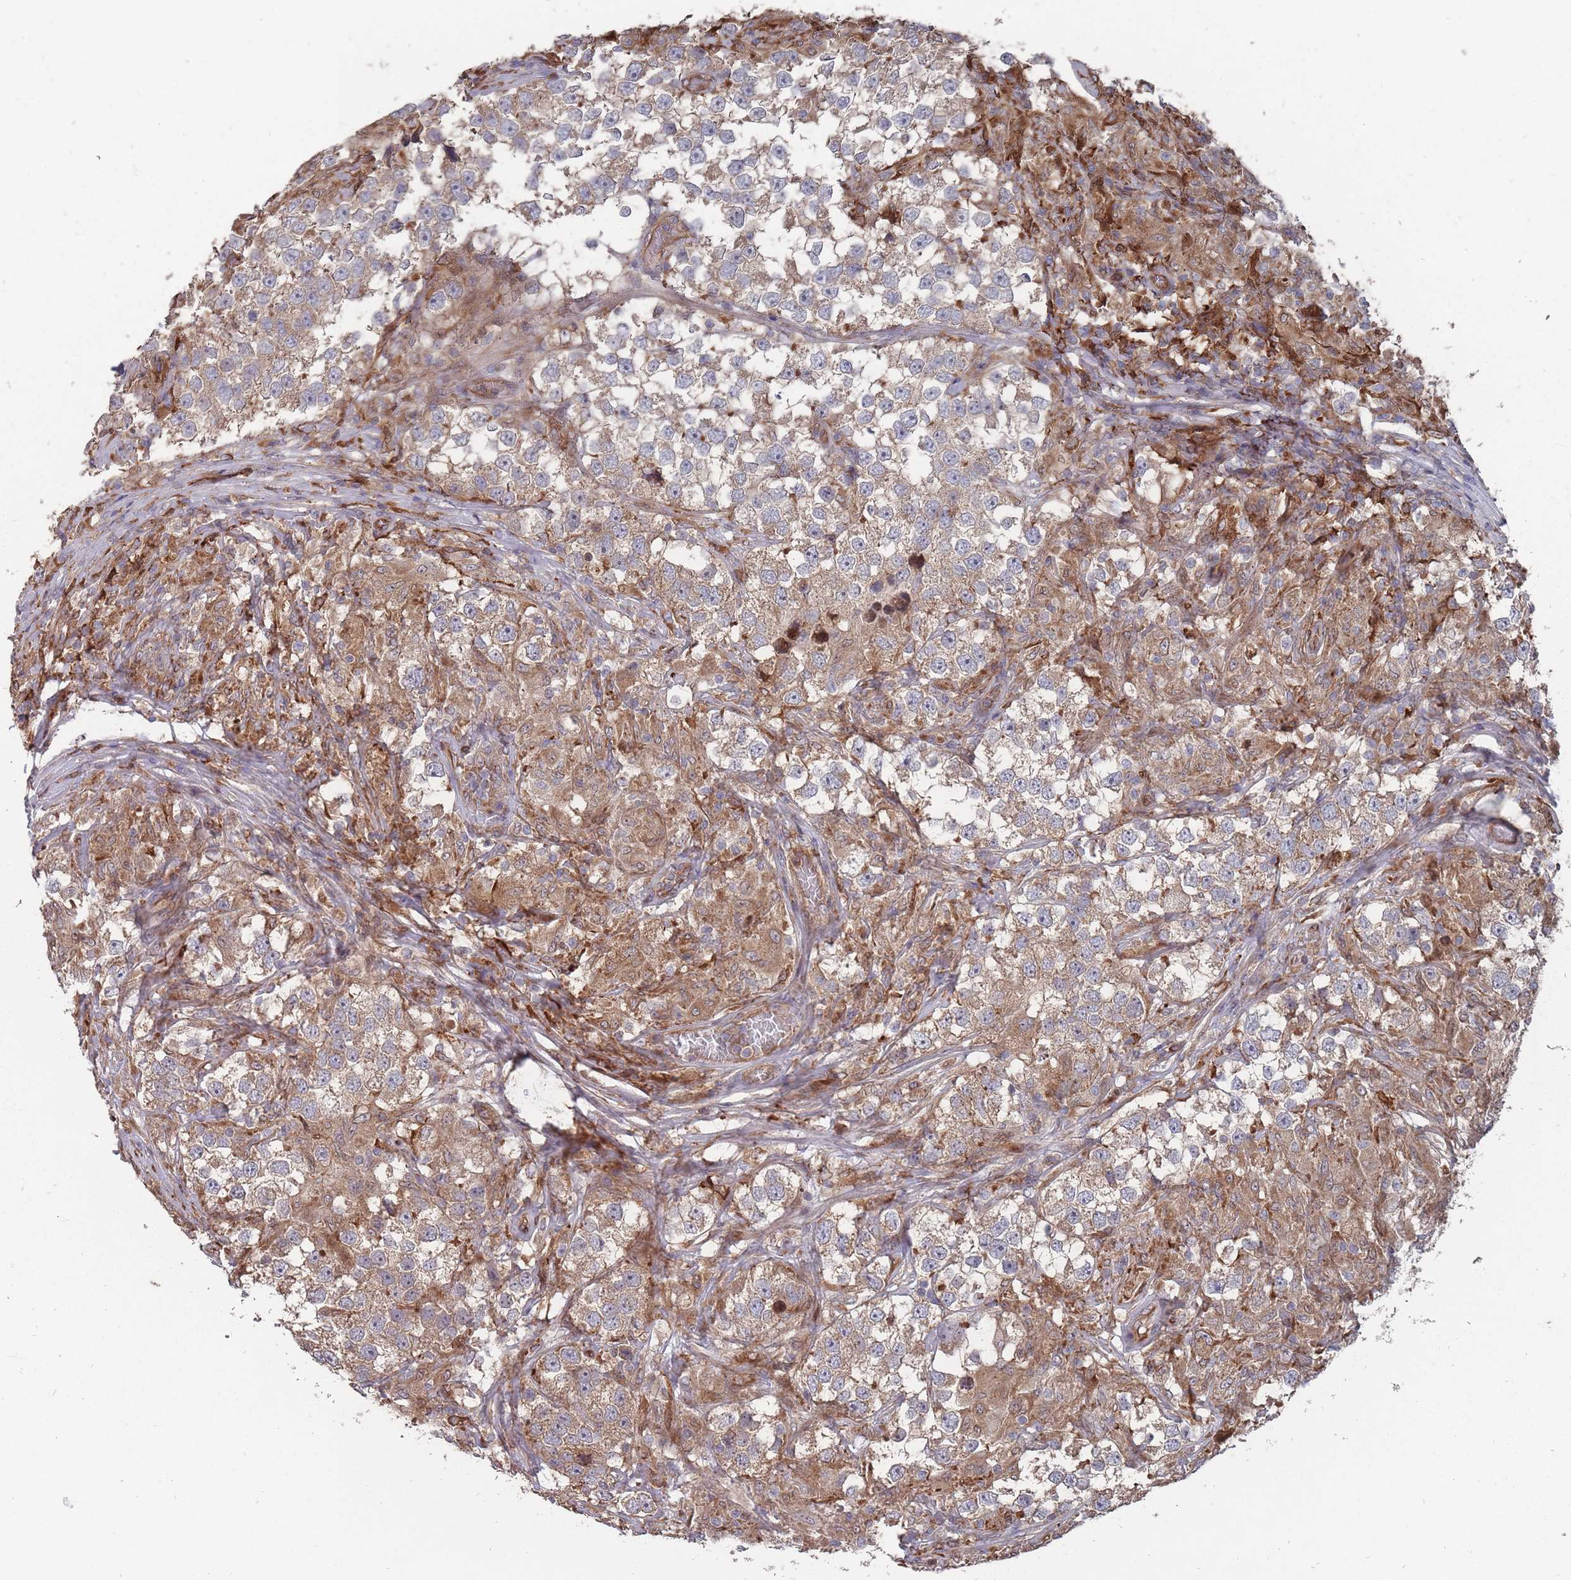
{"staining": {"intensity": "weak", "quantity": ">75%", "location": "cytoplasmic/membranous"}, "tissue": "testis cancer", "cell_type": "Tumor cells", "image_type": "cancer", "snomed": [{"axis": "morphology", "description": "Seminoma, NOS"}, {"axis": "topography", "description": "Testis"}], "caption": "Immunohistochemistry micrograph of neoplastic tissue: testis seminoma stained using IHC exhibits low levels of weak protein expression localized specifically in the cytoplasmic/membranous of tumor cells, appearing as a cytoplasmic/membranous brown color.", "gene": "THSD7B", "patient": {"sex": "male", "age": 46}}